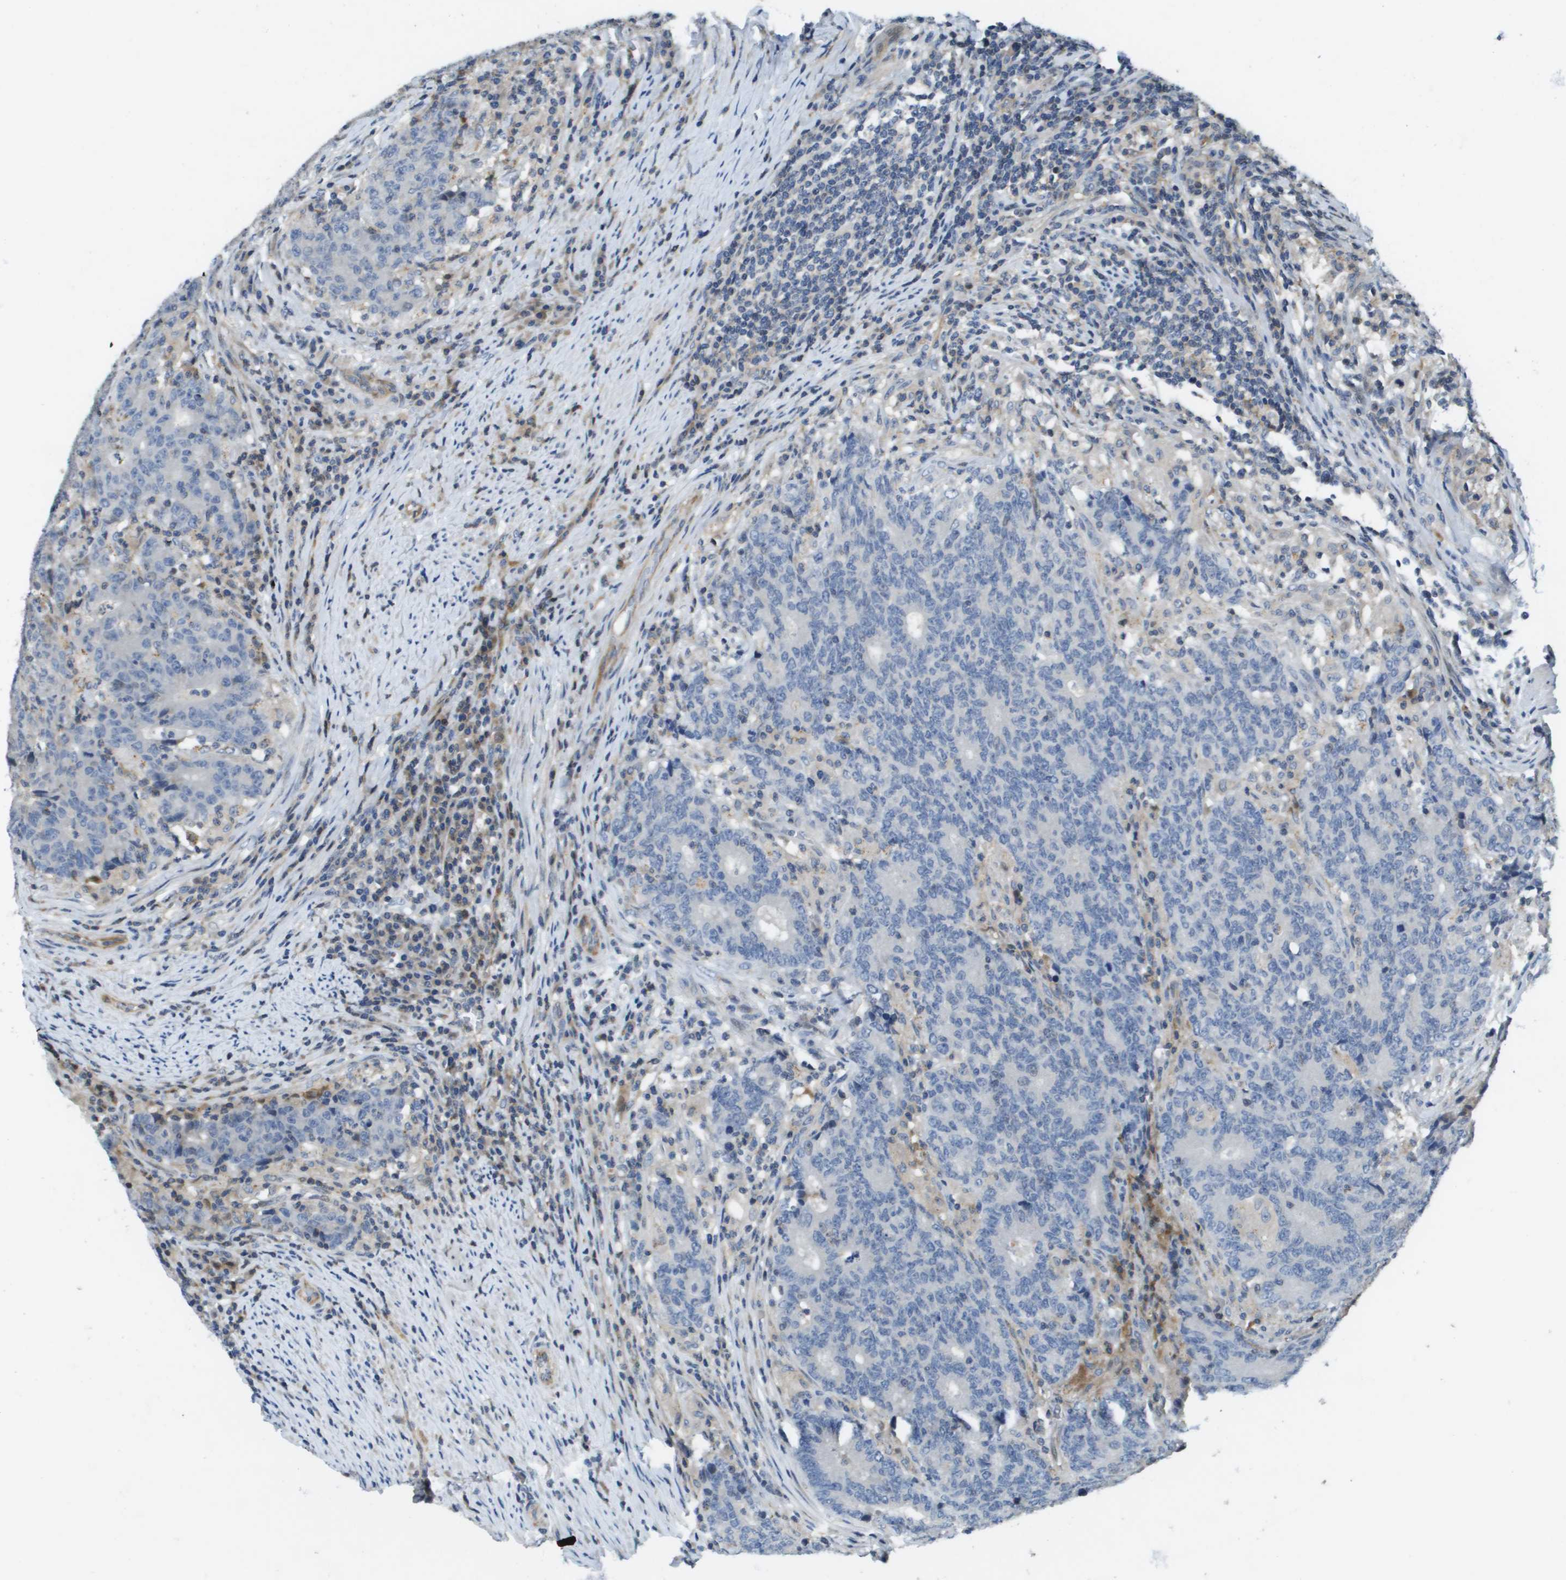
{"staining": {"intensity": "negative", "quantity": "none", "location": "none"}, "tissue": "colorectal cancer", "cell_type": "Tumor cells", "image_type": "cancer", "snomed": [{"axis": "morphology", "description": "Normal tissue, NOS"}, {"axis": "morphology", "description": "Adenocarcinoma, NOS"}, {"axis": "topography", "description": "Colon"}], "caption": "The micrograph shows no significant staining in tumor cells of colorectal adenocarcinoma.", "gene": "SCN4B", "patient": {"sex": "female", "age": 75}}